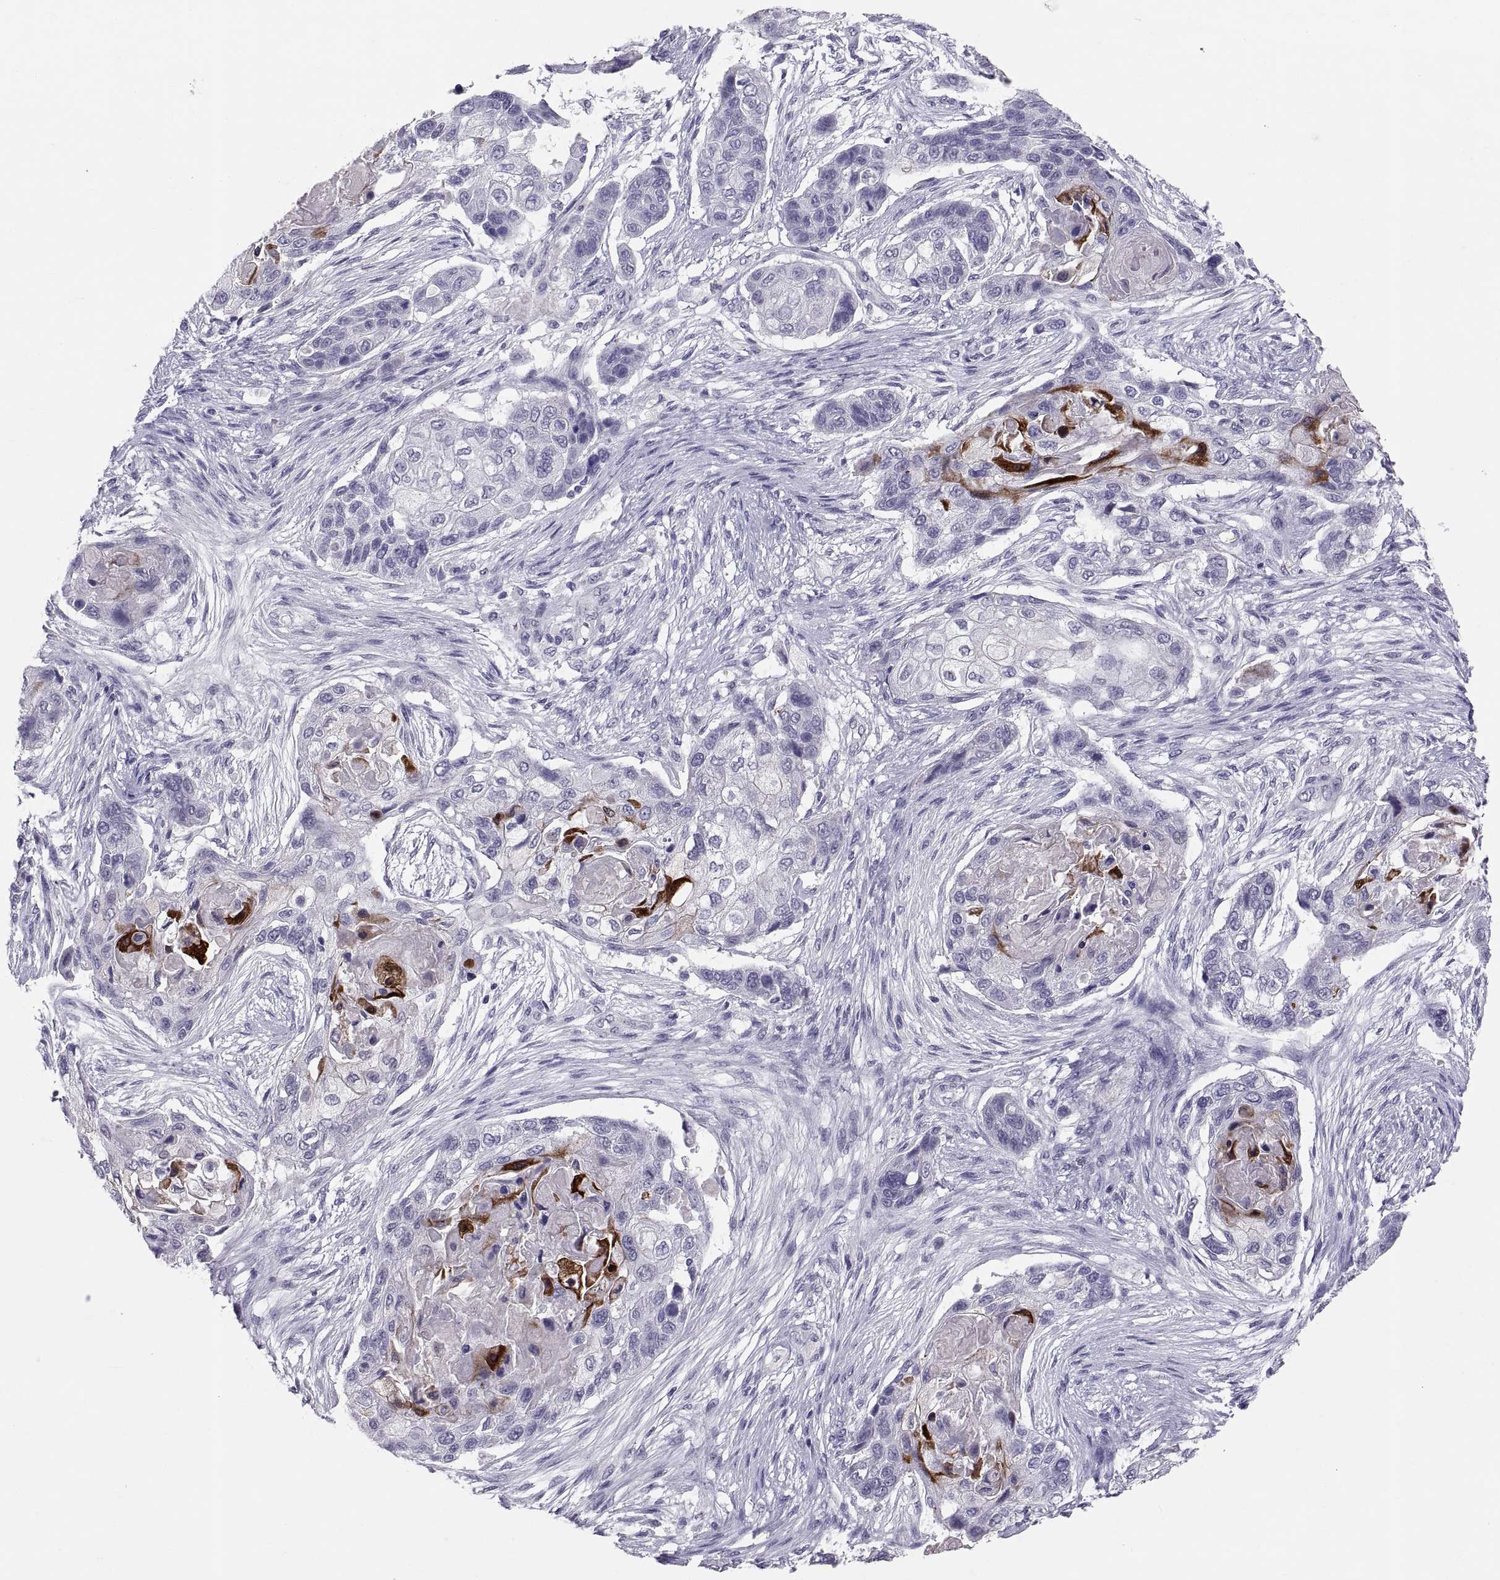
{"staining": {"intensity": "strong", "quantity": "<25%", "location": "cytoplasmic/membranous"}, "tissue": "lung cancer", "cell_type": "Tumor cells", "image_type": "cancer", "snomed": [{"axis": "morphology", "description": "Squamous cell carcinoma, NOS"}, {"axis": "topography", "description": "Lung"}], "caption": "Immunohistochemical staining of squamous cell carcinoma (lung) displays medium levels of strong cytoplasmic/membranous staining in about <25% of tumor cells.", "gene": "PTN", "patient": {"sex": "male", "age": 69}}